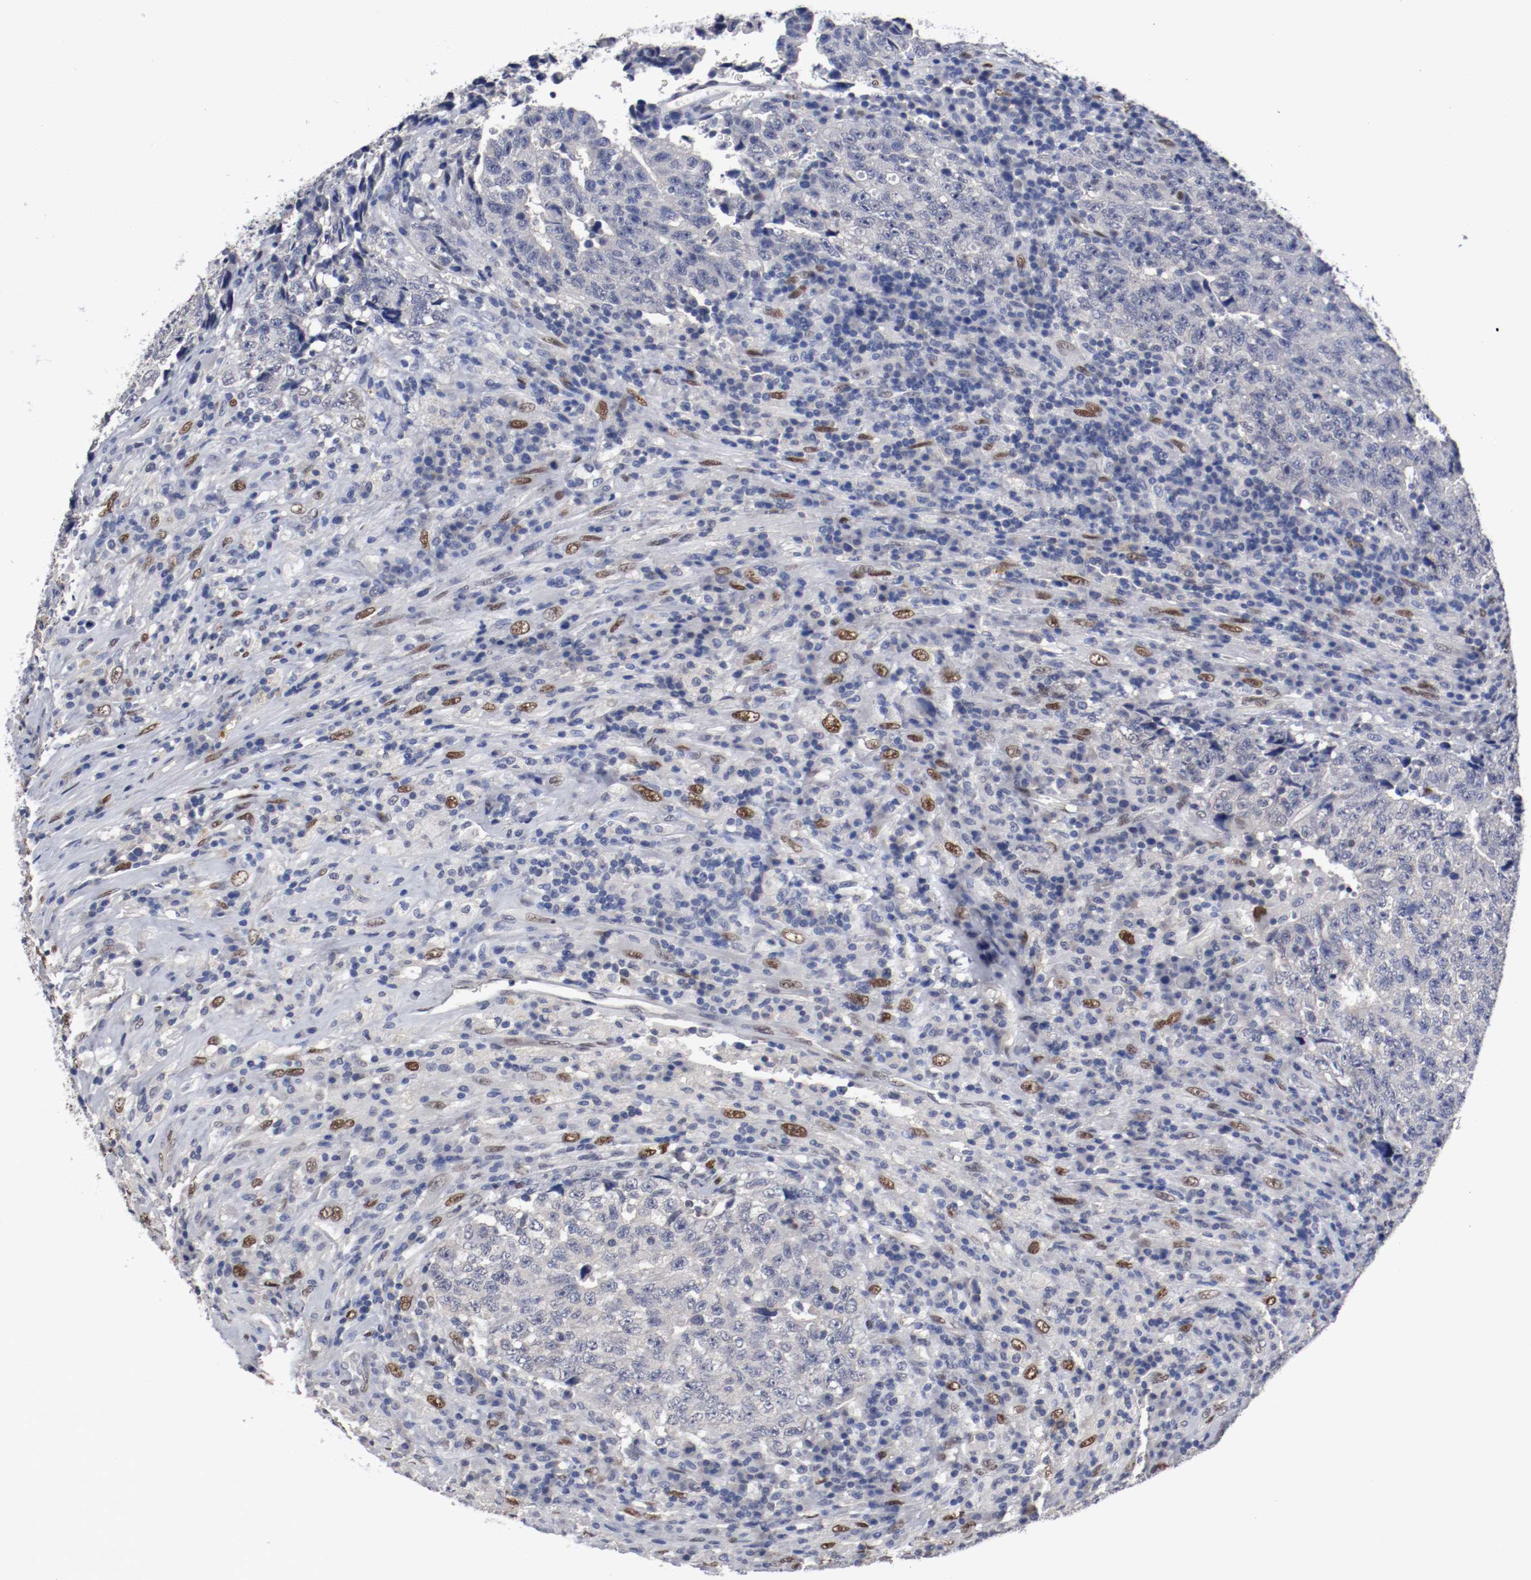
{"staining": {"intensity": "moderate", "quantity": "<25%", "location": "nuclear"}, "tissue": "testis cancer", "cell_type": "Tumor cells", "image_type": "cancer", "snomed": [{"axis": "morphology", "description": "Necrosis, NOS"}, {"axis": "morphology", "description": "Carcinoma, Embryonal, NOS"}, {"axis": "topography", "description": "Testis"}], "caption": "DAB (3,3'-diaminobenzidine) immunohistochemical staining of human testis cancer (embryonal carcinoma) exhibits moderate nuclear protein expression in approximately <25% of tumor cells.", "gene": "FOSL2", "patient": {"sex": "male", "age": 19}}